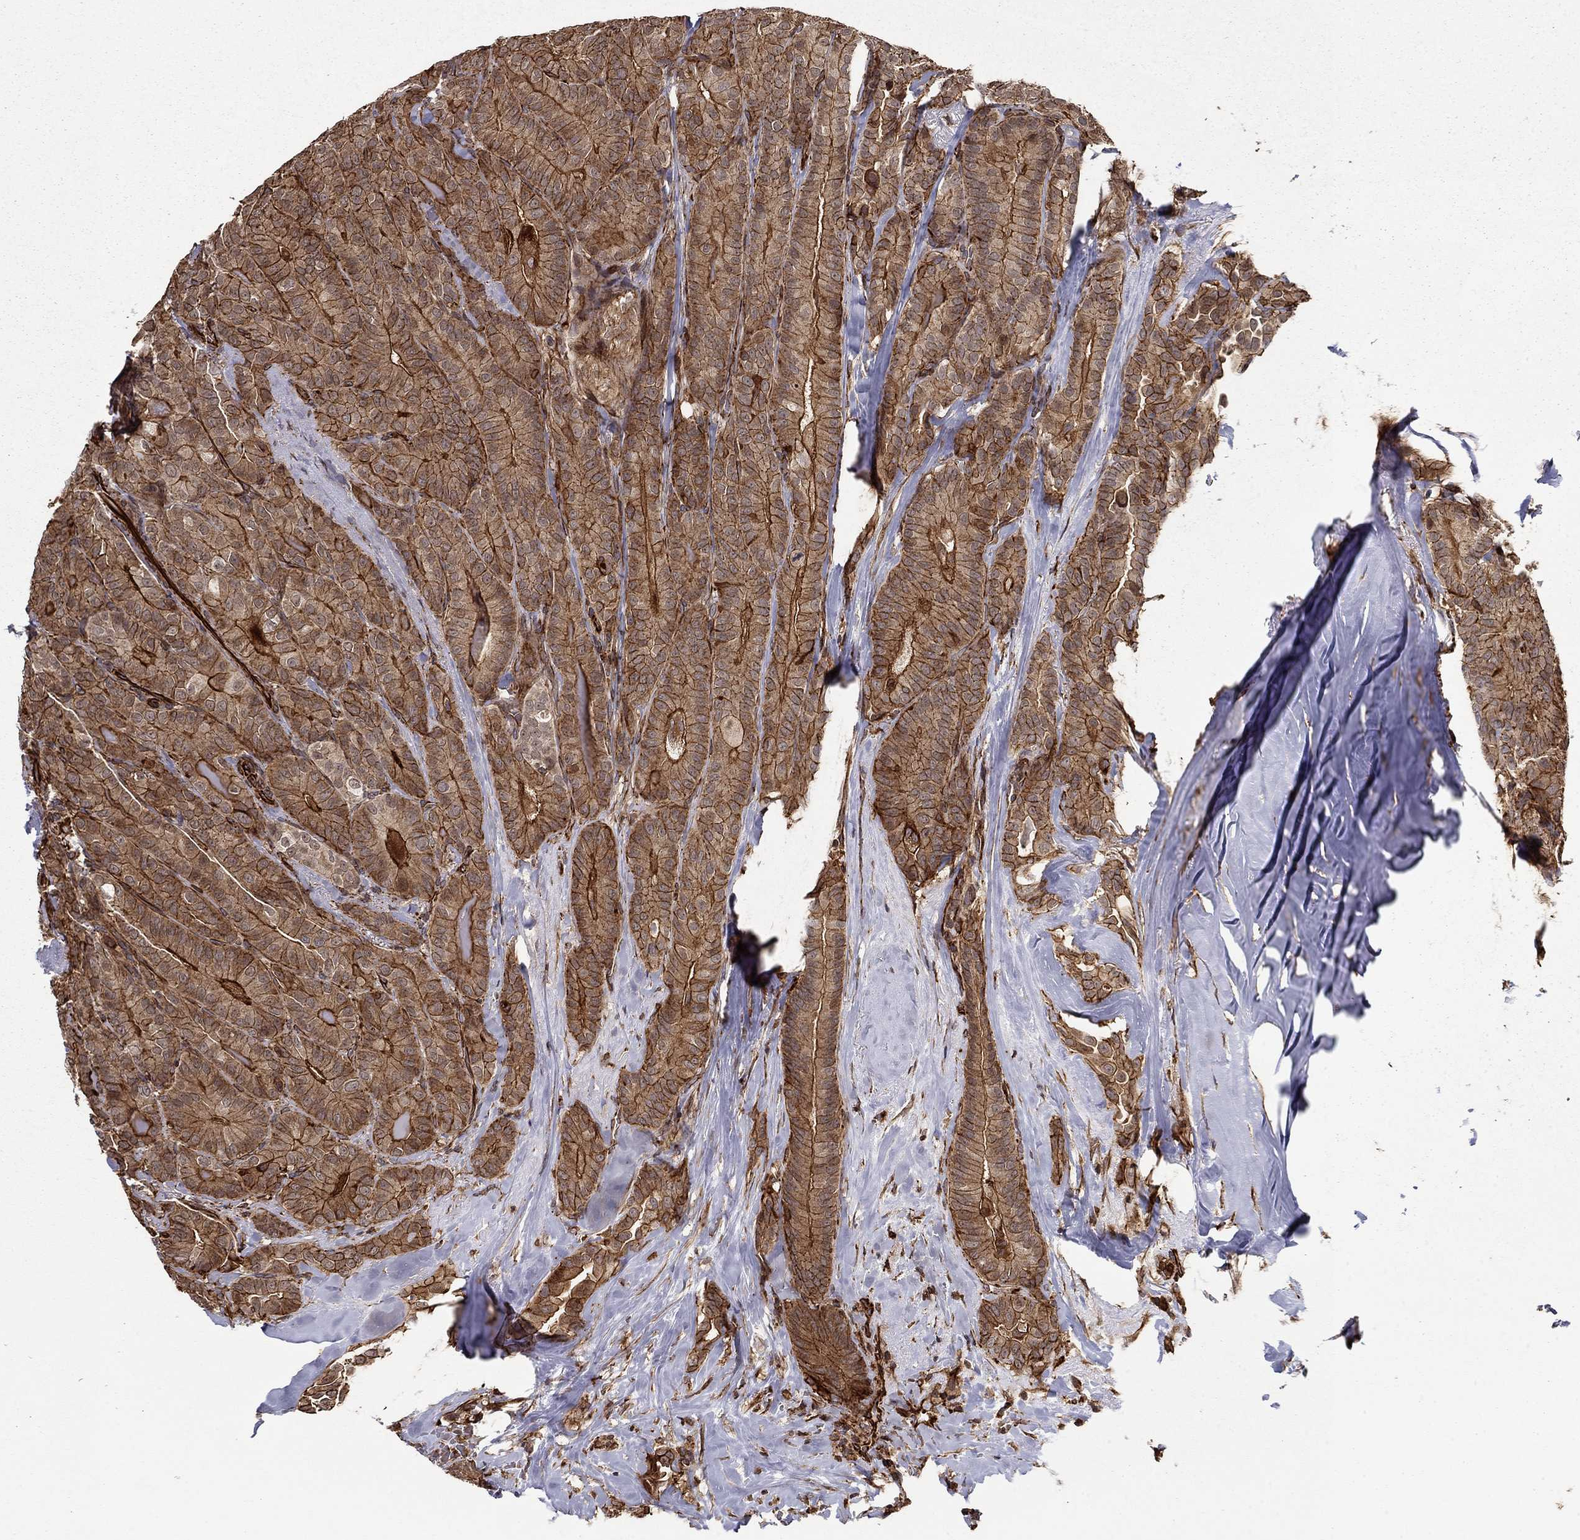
{"staining": {"intensity": "strong", "quantity": ">75%", "location": "cytoplasmic/membranous"}, "tissue": "thyroid cancer", "cell_type": "Tumor cells", "image_type": "cancer", "snomed": [{"axis": "morphology", "description": "Papillary adenocarcinoma, NOS"}, {"axis": "topography", "description": "Thyroid gland"}], "caption": "A brown stain labels strong cytoplasmic/membranous staining of a protein in human thyroid cancer (papillary adenocarcinoma) tumor cells.", "gene": "ADM", "patient": {"sex": "male", "age": 61}}